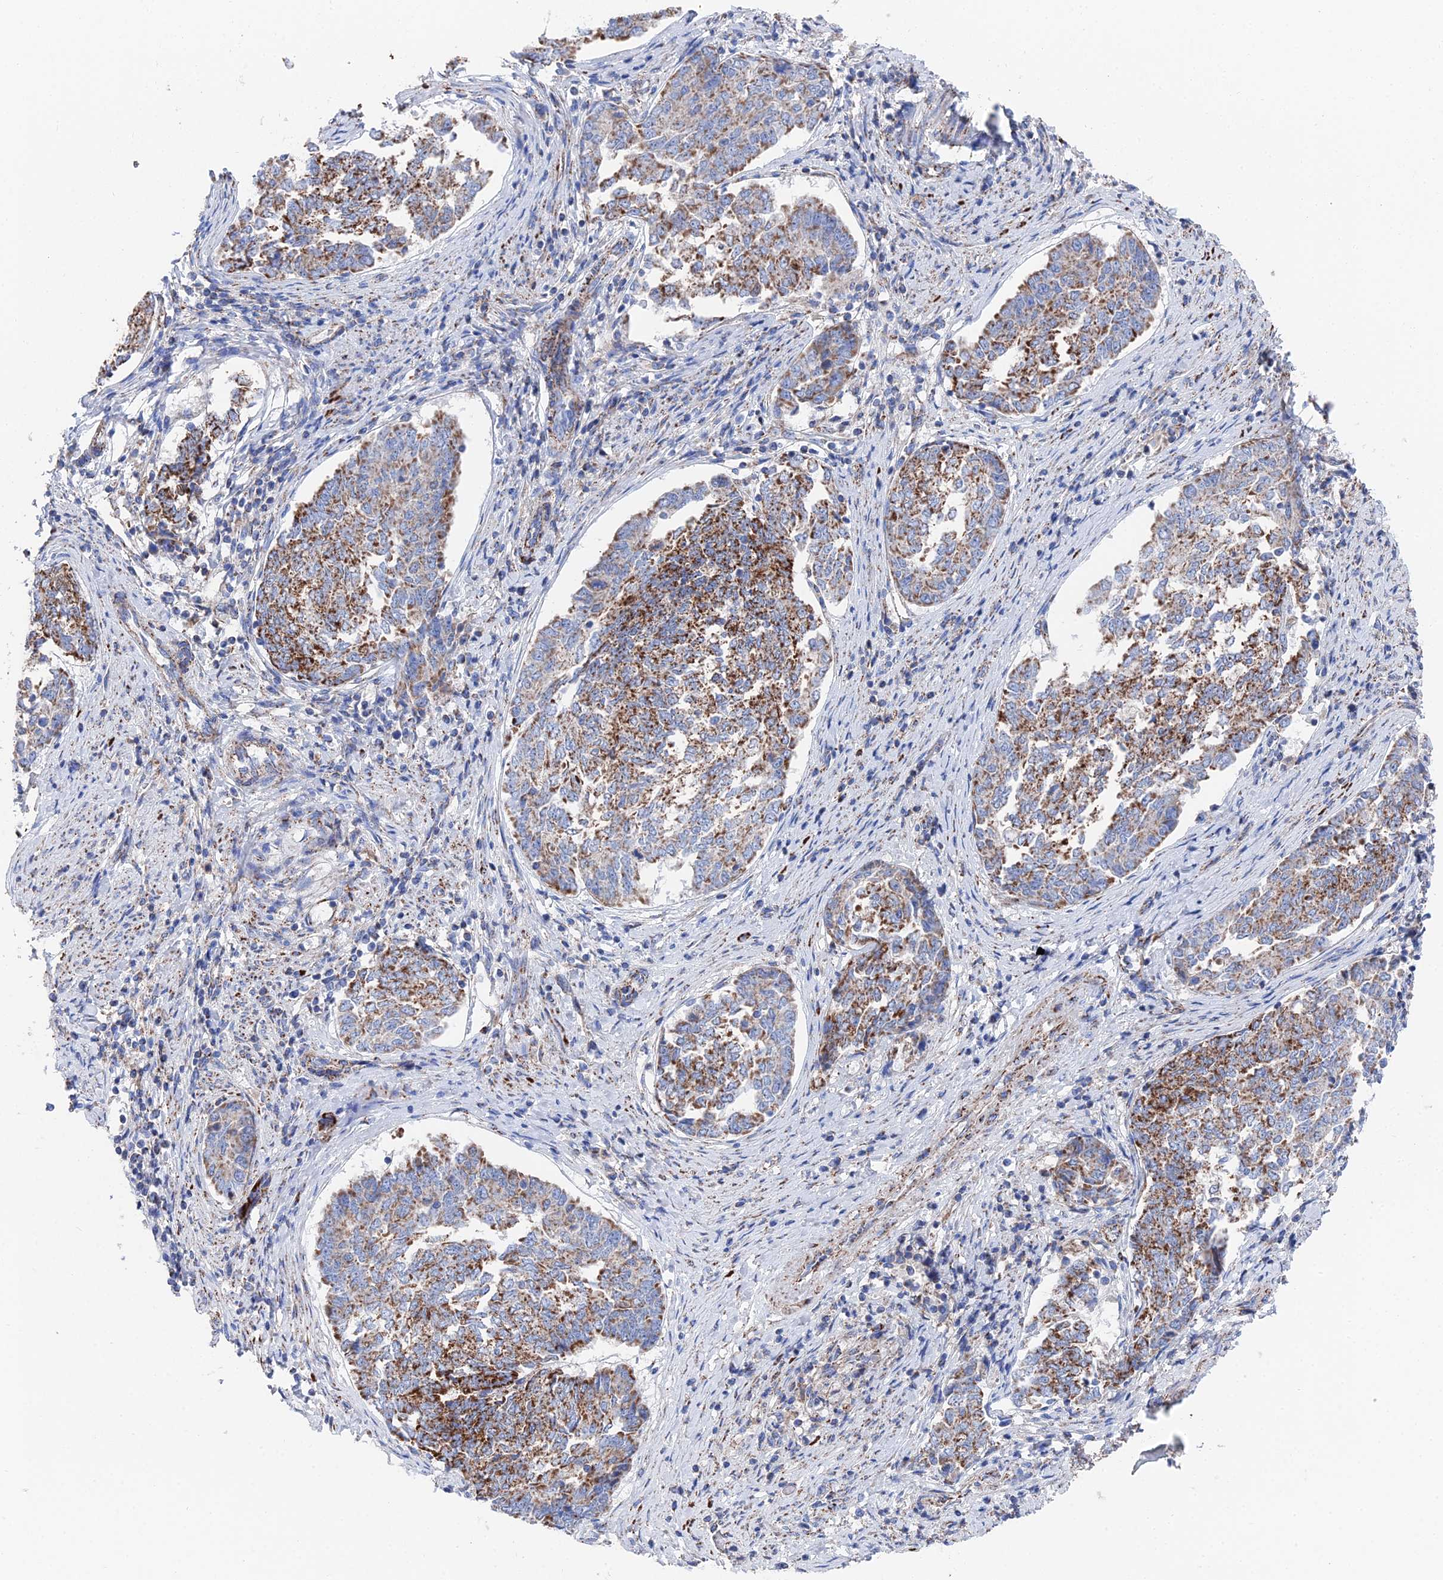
{"staining": {"intensity": "strong", "quantity": "25%-75%", "location": "cytoplasmic/membranous"}, "tissue": "endometrial cancer", "cell_type": "Tumor cells", "image_type": "cancer", "snomed": [{"axis": "morphology", "description": "Adenocarcinoma, NOS"}, {"axis": "topography", "description": "Endometrium"}], "caption": "A brown stain highlights strong cytoplasmic/membranous positivity of a protein in adenocarcinoma (endometrial) tumor cells. (DAB (3,3'-diaminobenzidine) = brown stain, brightfield microscopy at high magnification).", "gene": "IFT80", "patient": {"sex": "female", "age": 80}}